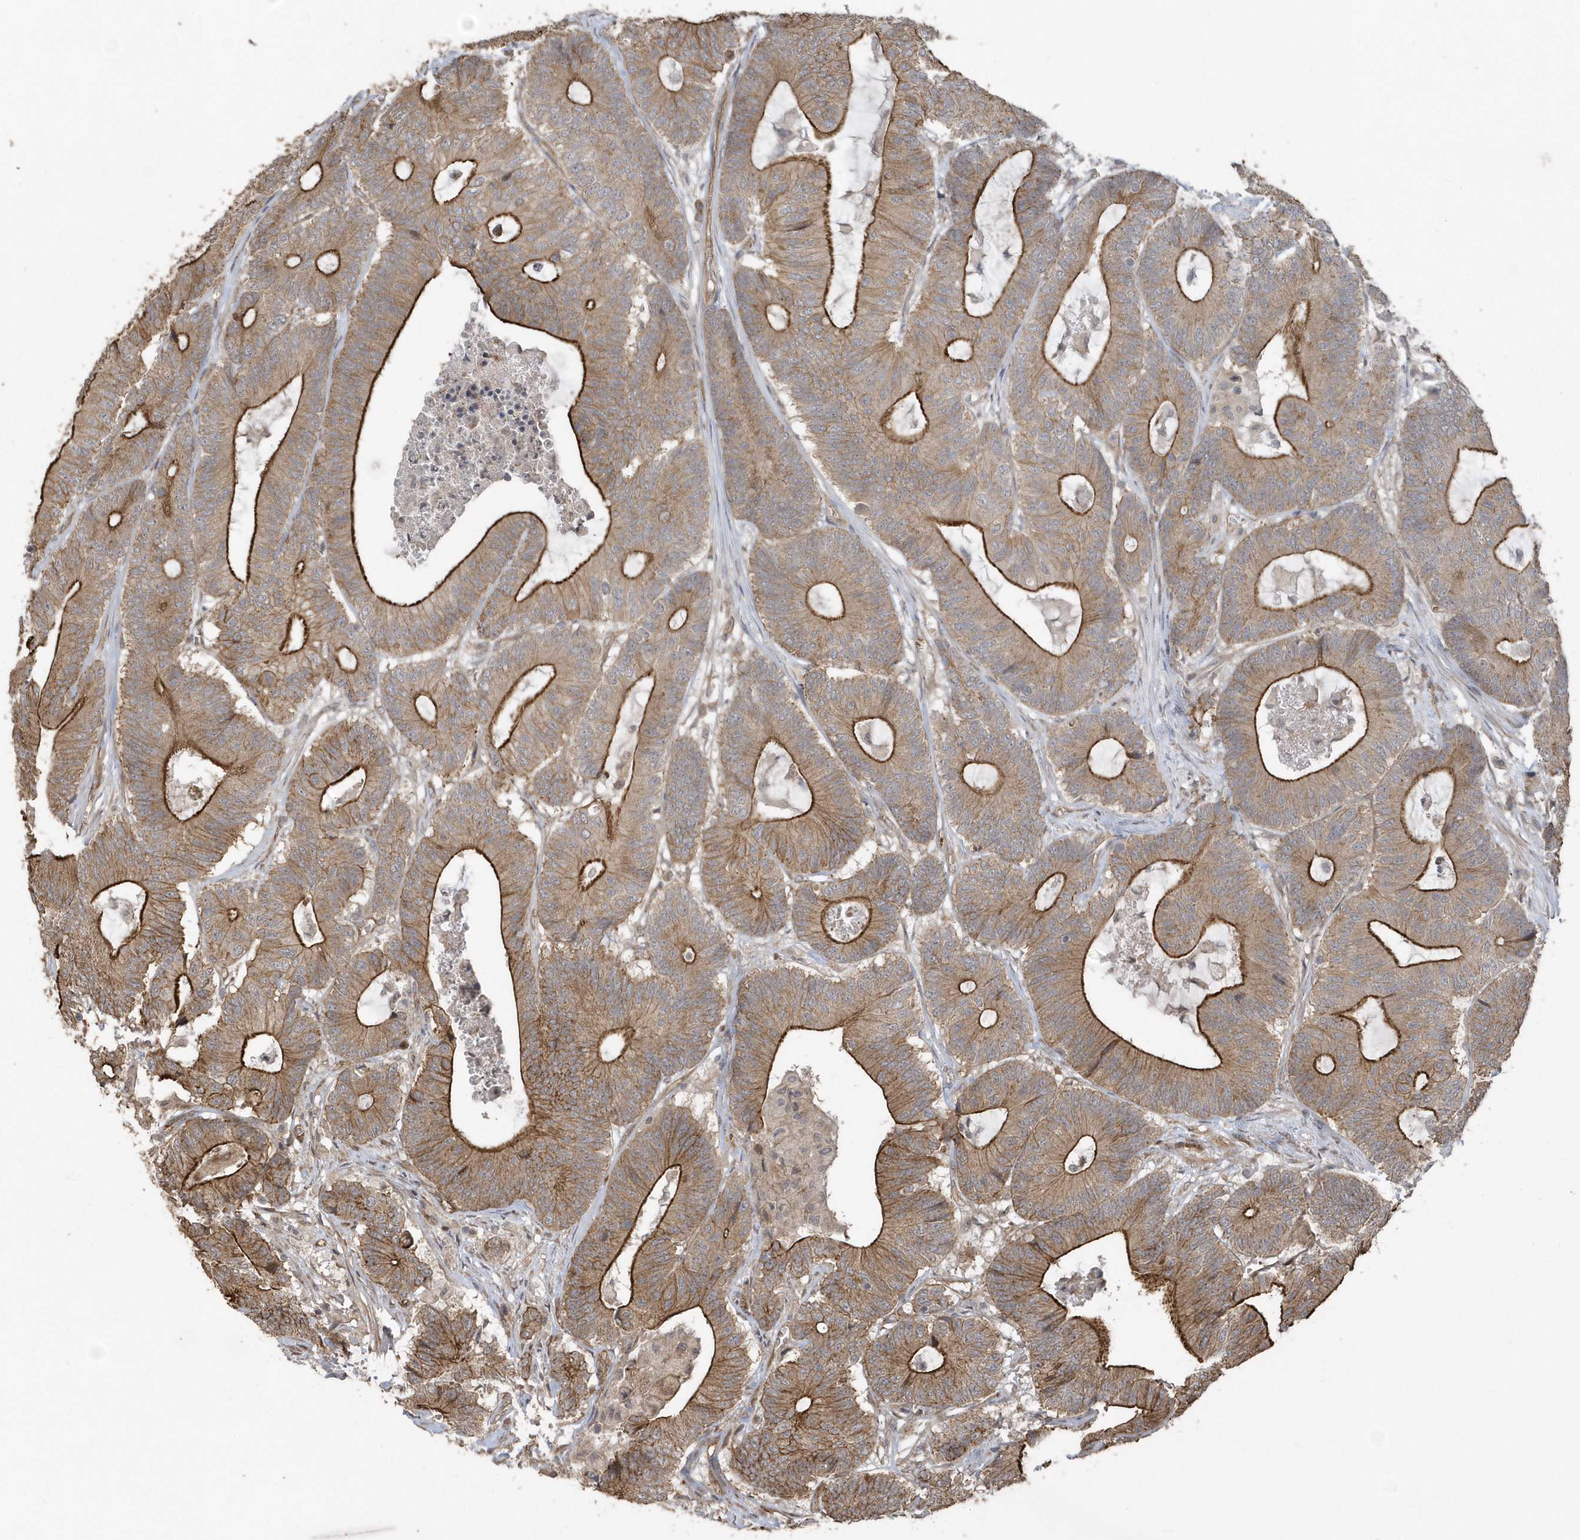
{"staining": {"intensity": "strong", "quantity": ">75%", "location": "cytoplasmic/membranous"}, "tissue": "colorectal cancer", "cell_type": "Tumor cells", "image_type": "cancer", "snomed": [{"axis": "morphology", "description": "Adenocarcinoma, NOS"}, {"axis": "topography", "description": "Colon"}], "caption": "IHC staining of colorectal cancer (adenocarcinoma), which displays high levels of strong cytoplasmic/membranous staining in approximately >75% of tumor cells indicating strong cytoplasmic/membranous protein expression. The staining was performed using DAB (brown) for protein detection and nuclei were counterstained in hematoxylin (blue).", "gene": "HERPUD1", "patient": {"sex": "female", "age": 84}}